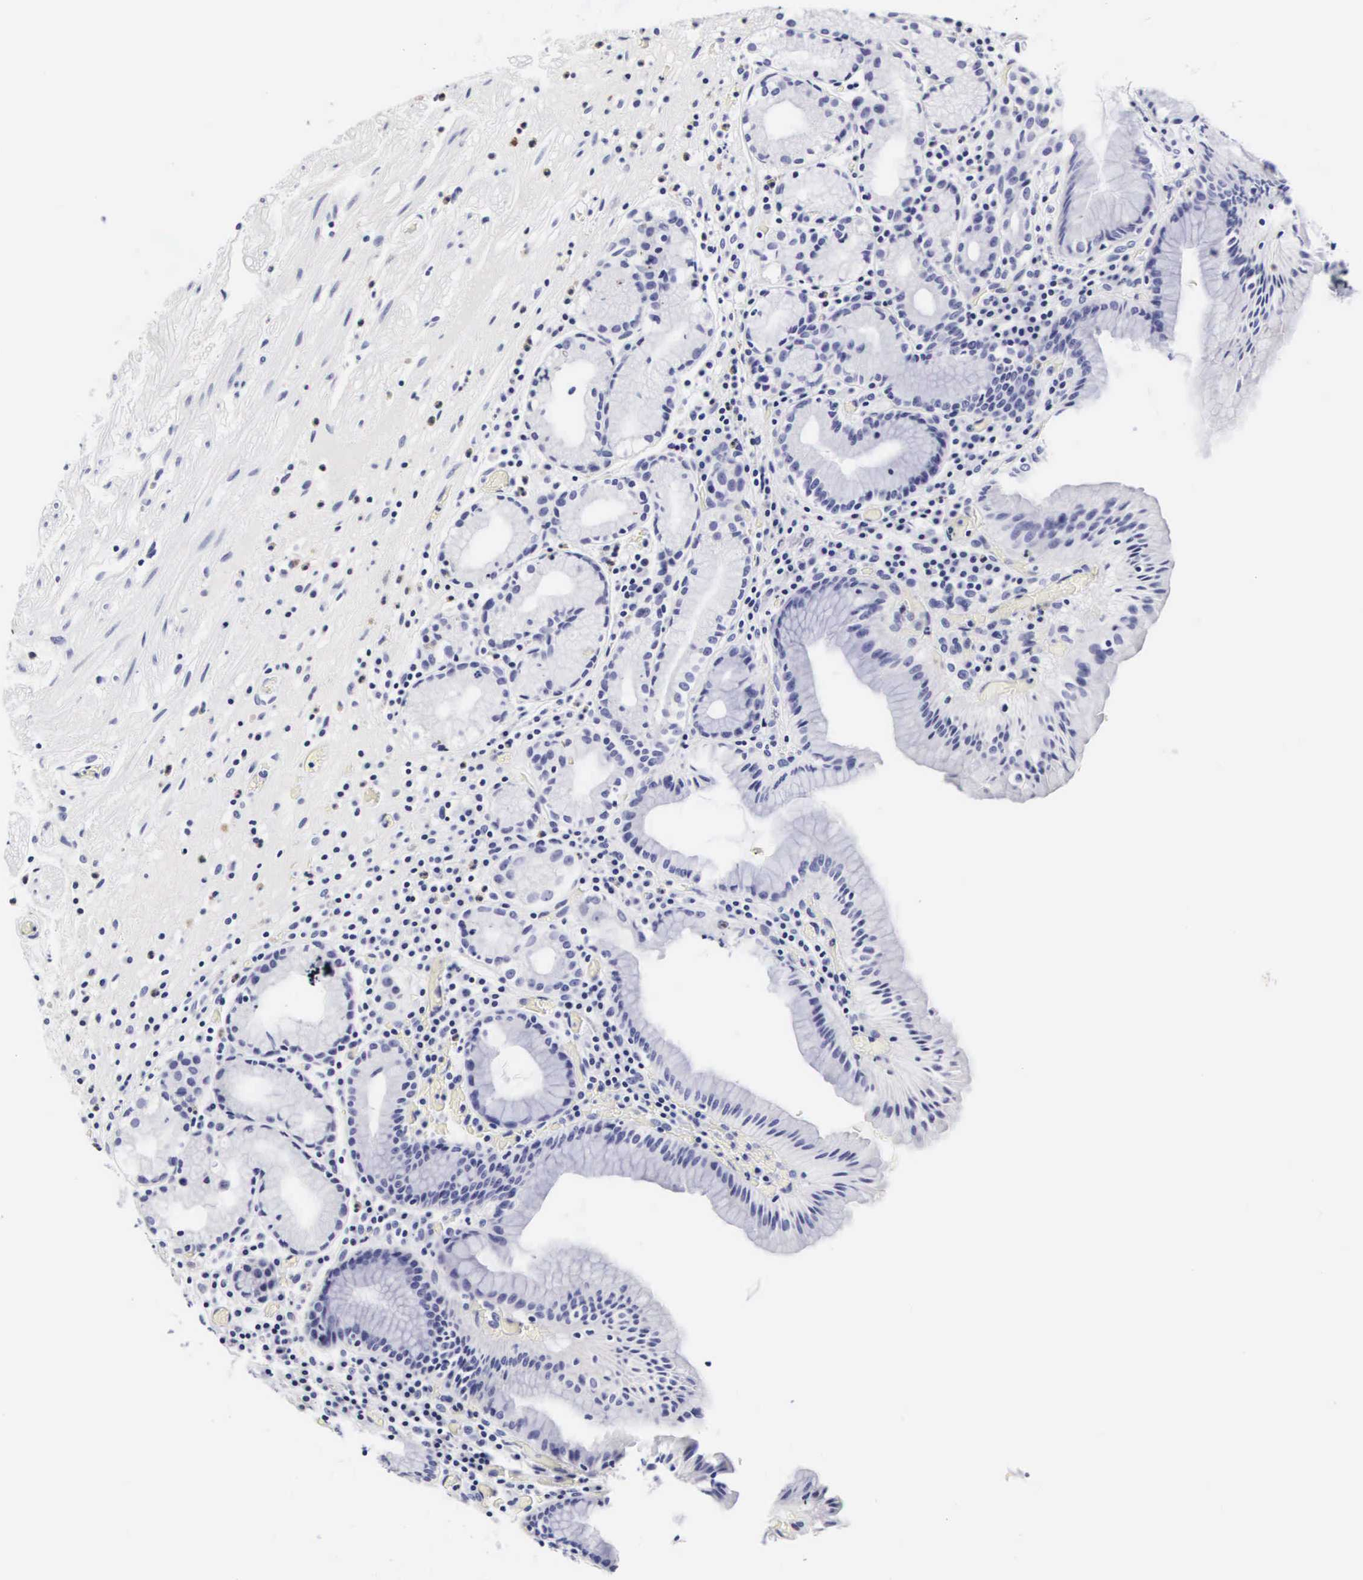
{"staining": {"intensity": "negative", "quantity": "none", "location": "none"}, "tissue": "stomach", "cell_type": "Glandular cells", "image_type": "normal", "snomed": [{"axis": "morphology", "description": "Normal tissue, NOS"}, {"axis": "topography", "description": "Stomach, lower"}, {"axis": "topography", "description": "Duodenum"}], "caption": "Immunohistochemistry micrograph of benign human stomach stained for a protein (brown), which shows no positivity in glandular cells.", "gene": "RNASE6", "patient": {"sex": "male", "age": 84}}